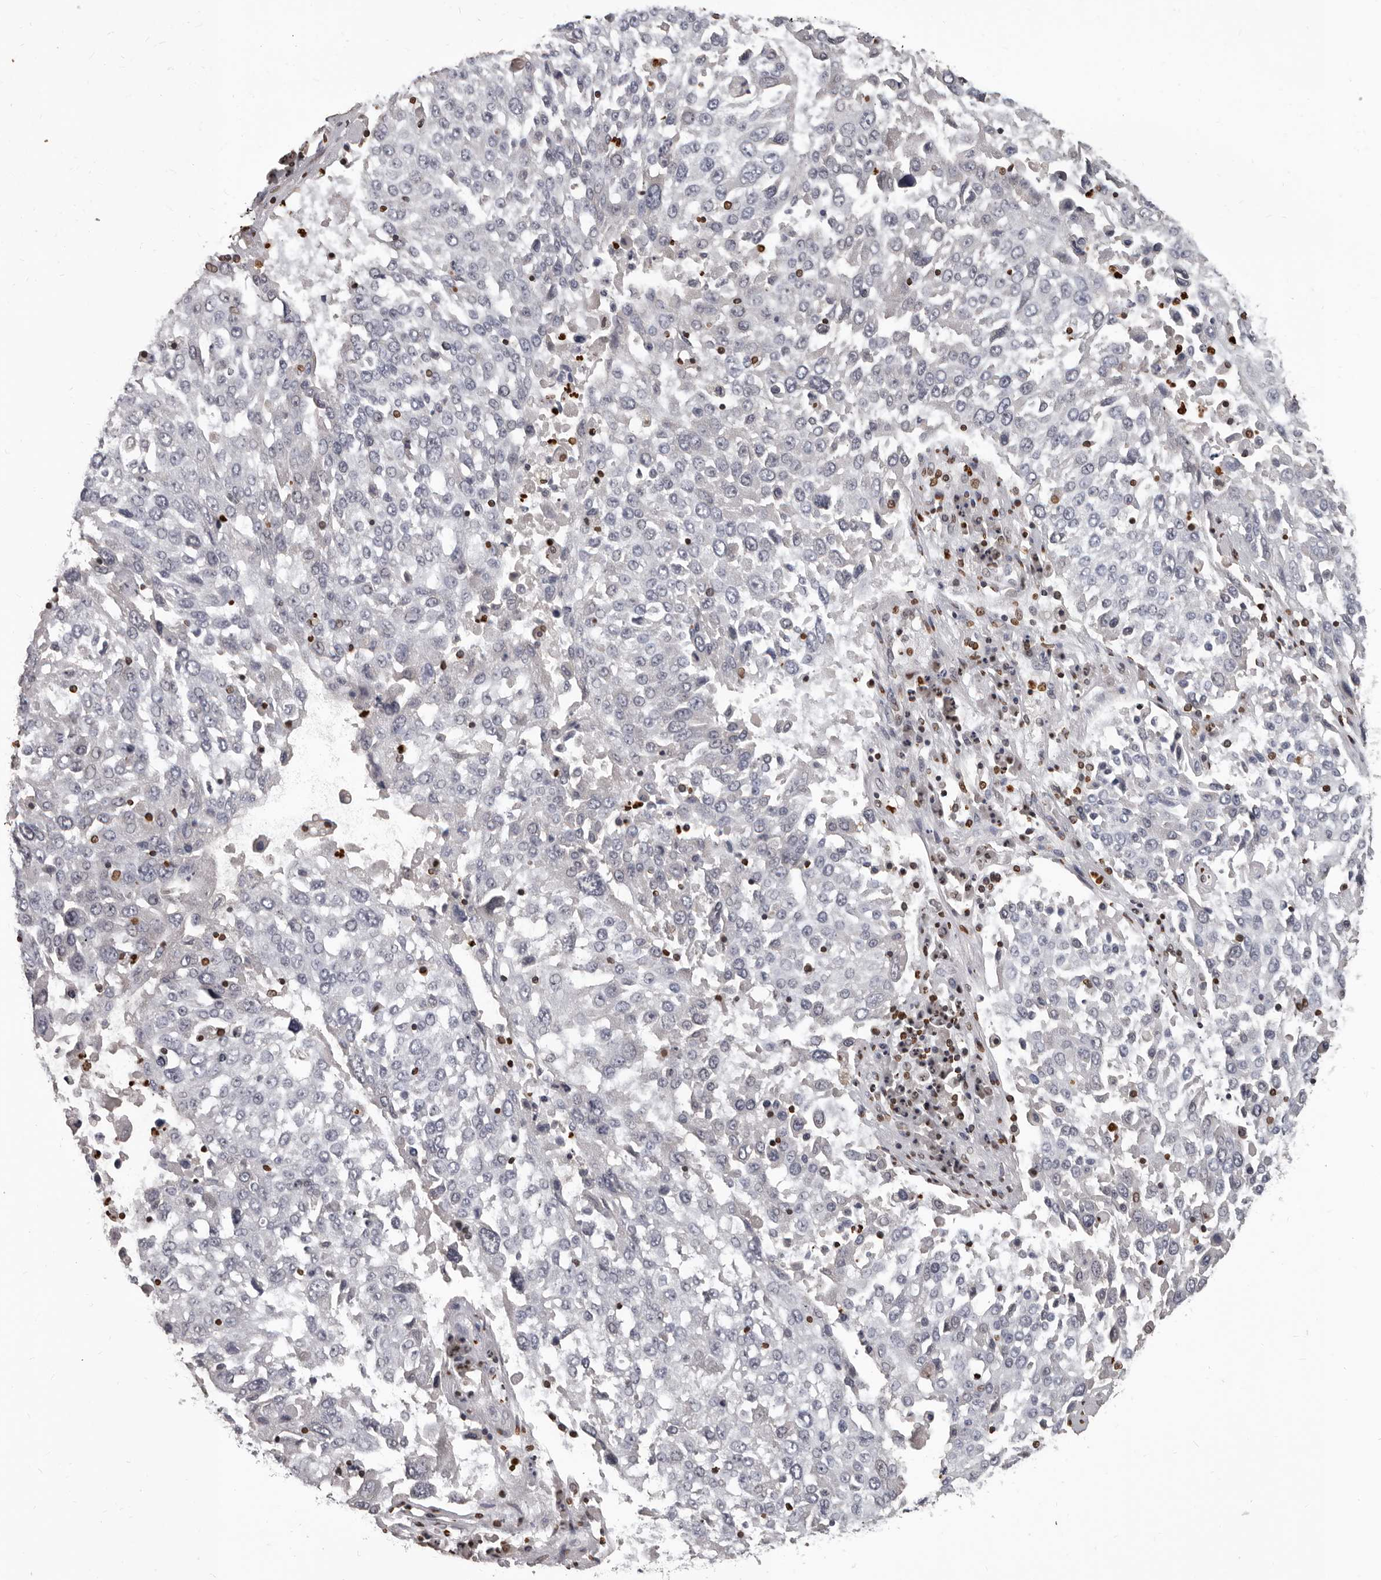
{"staining": {"intensity": "negative", "quantity": "none", "location": "none"}, "tissue": "lung cancer", "cell_type": "Tumor cells", "image_type": "cancer", "snomed": [{"axis": "morphology", "description": "Squamous cell carcinoma, NOS"}, {"axis": "topography", "description": "Lung"}], "caption": "Immunohistochemistry of lung squamous cell carcinoma displays no staining in tumor cells.", "gene": "AHR", "patient": {"sex": "male", "age": 65}}